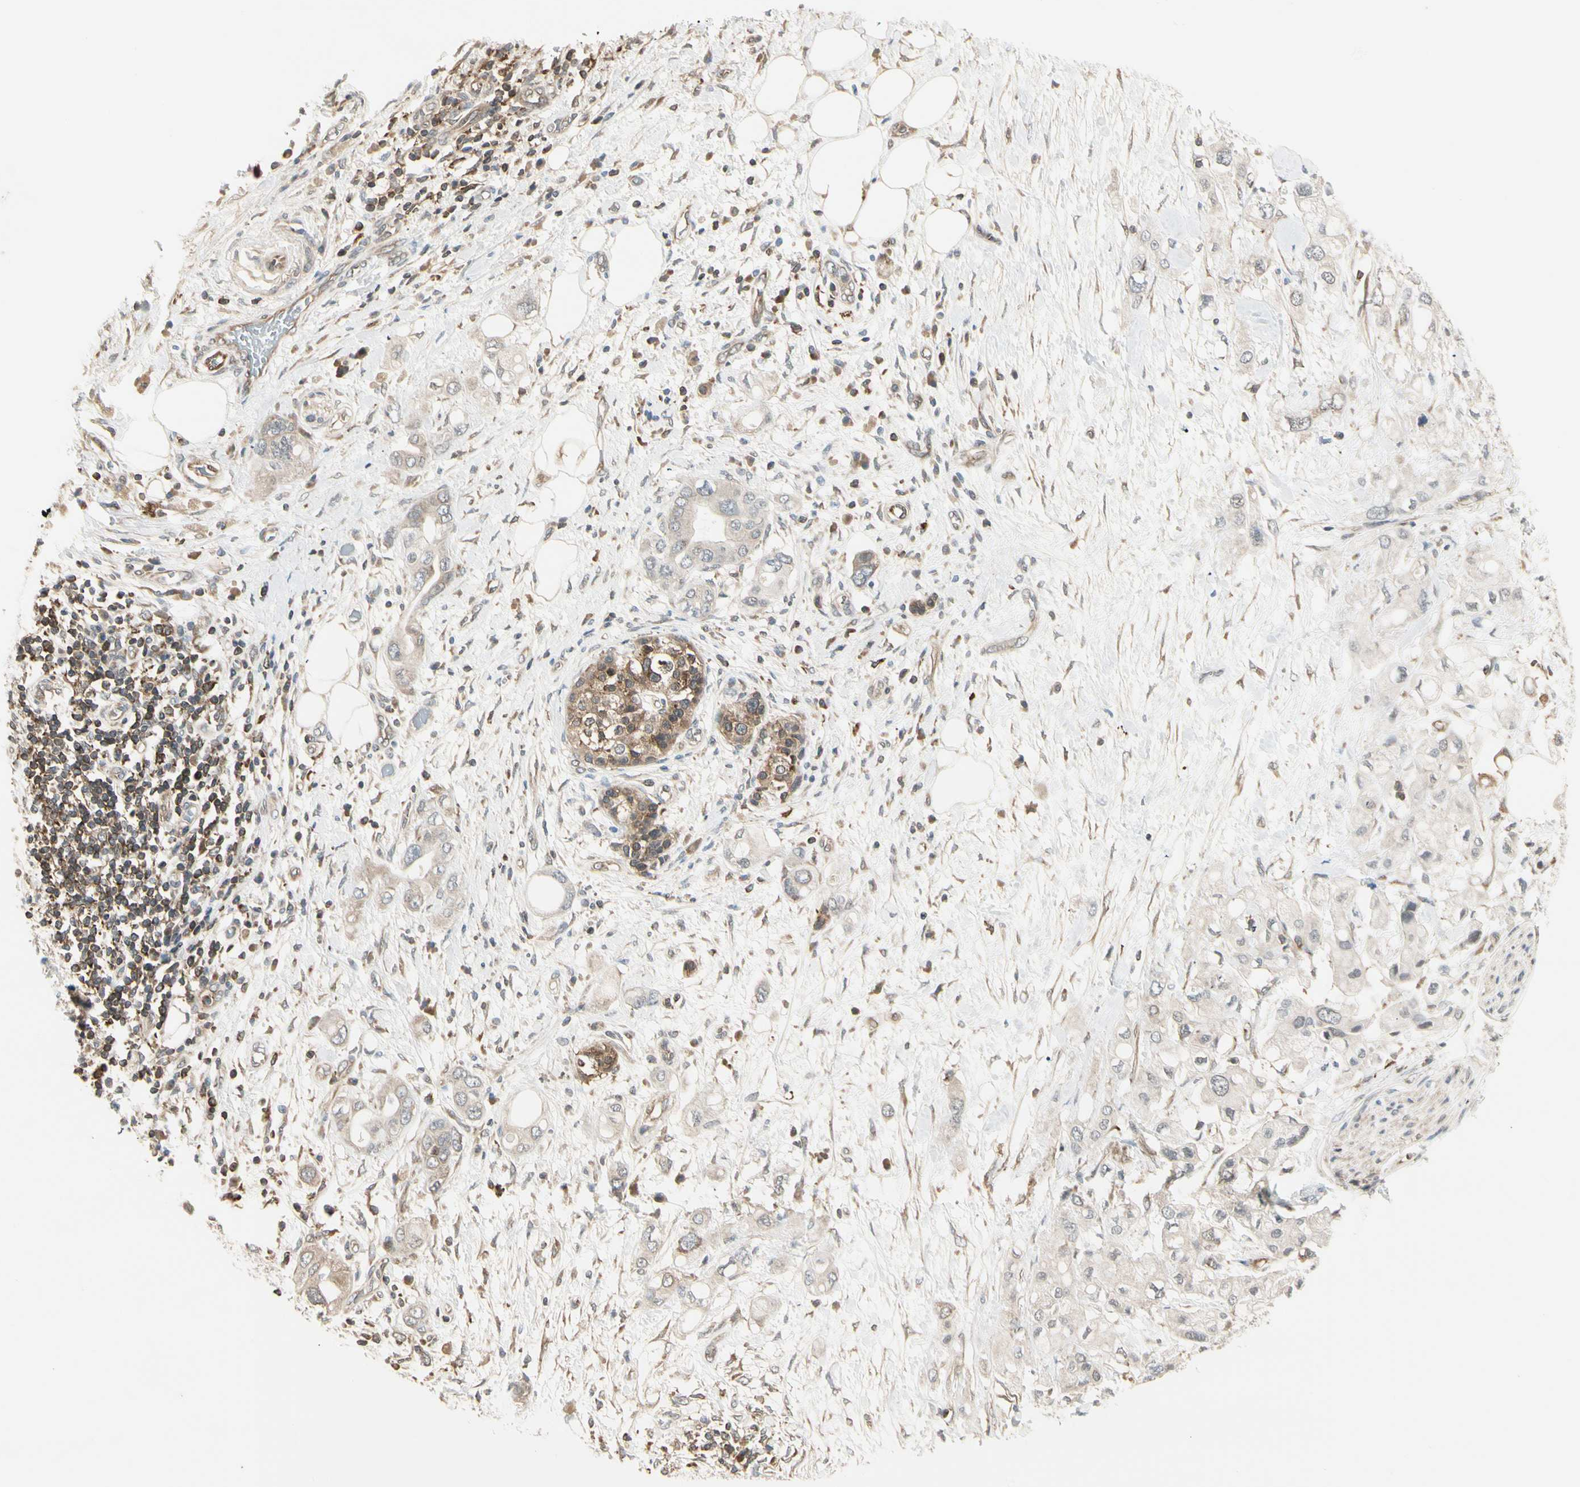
{"staining": {"intensity": "weak", "quantity": "<25%", "location": "cytoplasmic/membranous"}, "tissue": "pancreatic cancer", "cell_type": "Tumor cells", "image_type": "cancer", "snomed": [{"axis": "morphology", "description": "Adenocarcinoma, NOS"}, {"axis": "topography", "description": "Pancreas"}], "caption": "Immunohistochemistry histopathology image of adenocarcinoma (pancreatic) stained for a protein (brown), which demonstrates no positivity in tumor cells.", "gene": "OXSR1", "patient": {"sex": "female", "age": 56}}